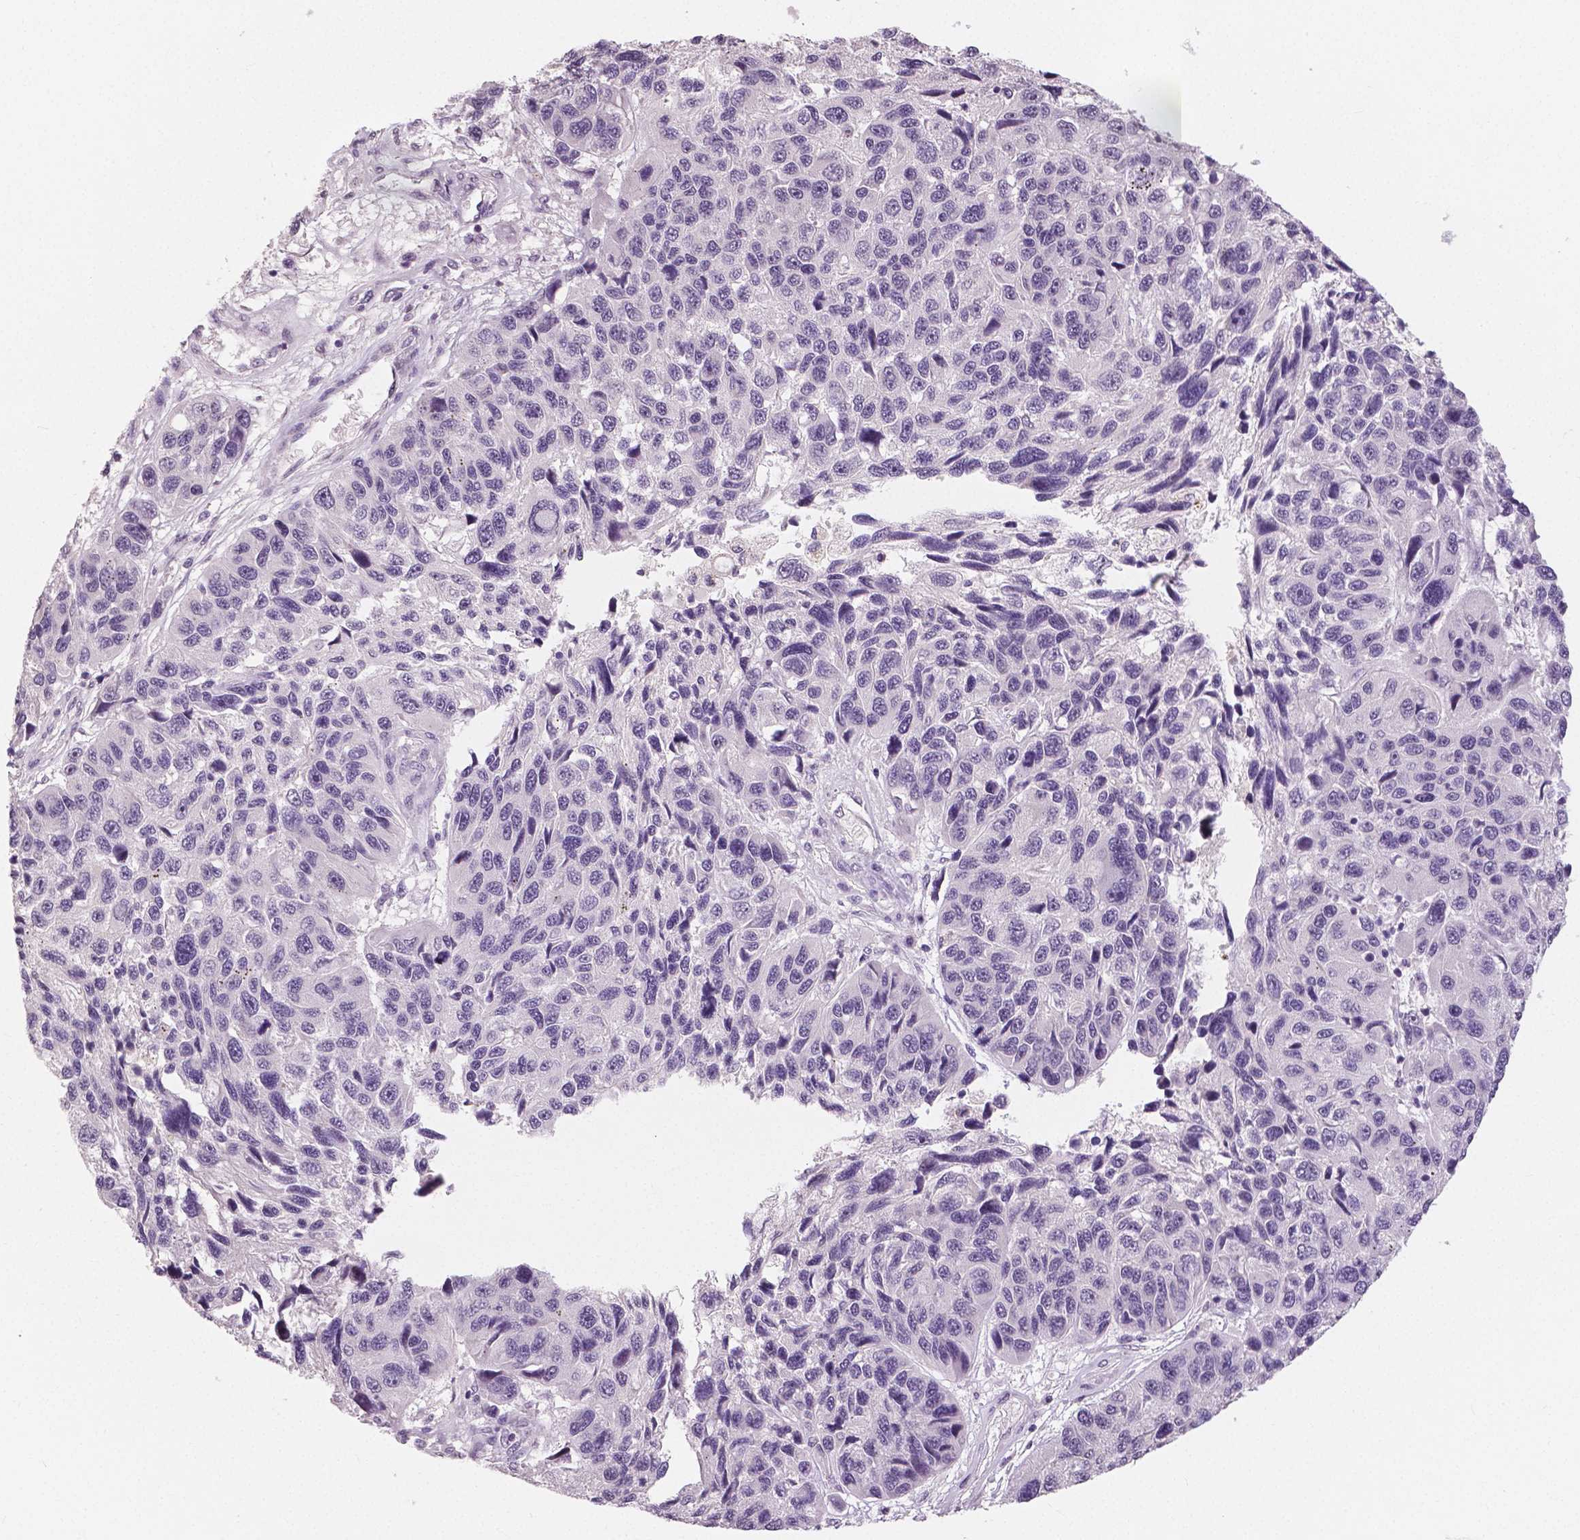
{"staining": {"intensity": "negative", "quantity": "none", "location": "none"}, "tissue": "melanoma", "cell_type": "Tumor cells", "image_type": "cancer", "snomed": [{"axis": "morphology", "description": "Malignant melanoma, NOS"}, {"axis": "topography", "description": "Skin"}], "caption": "A micrograph of human malignant melanoma is negative for staining in tumor cells.", "gene": "NECAB1", "patient": {"sex": "male", "age": 53}}